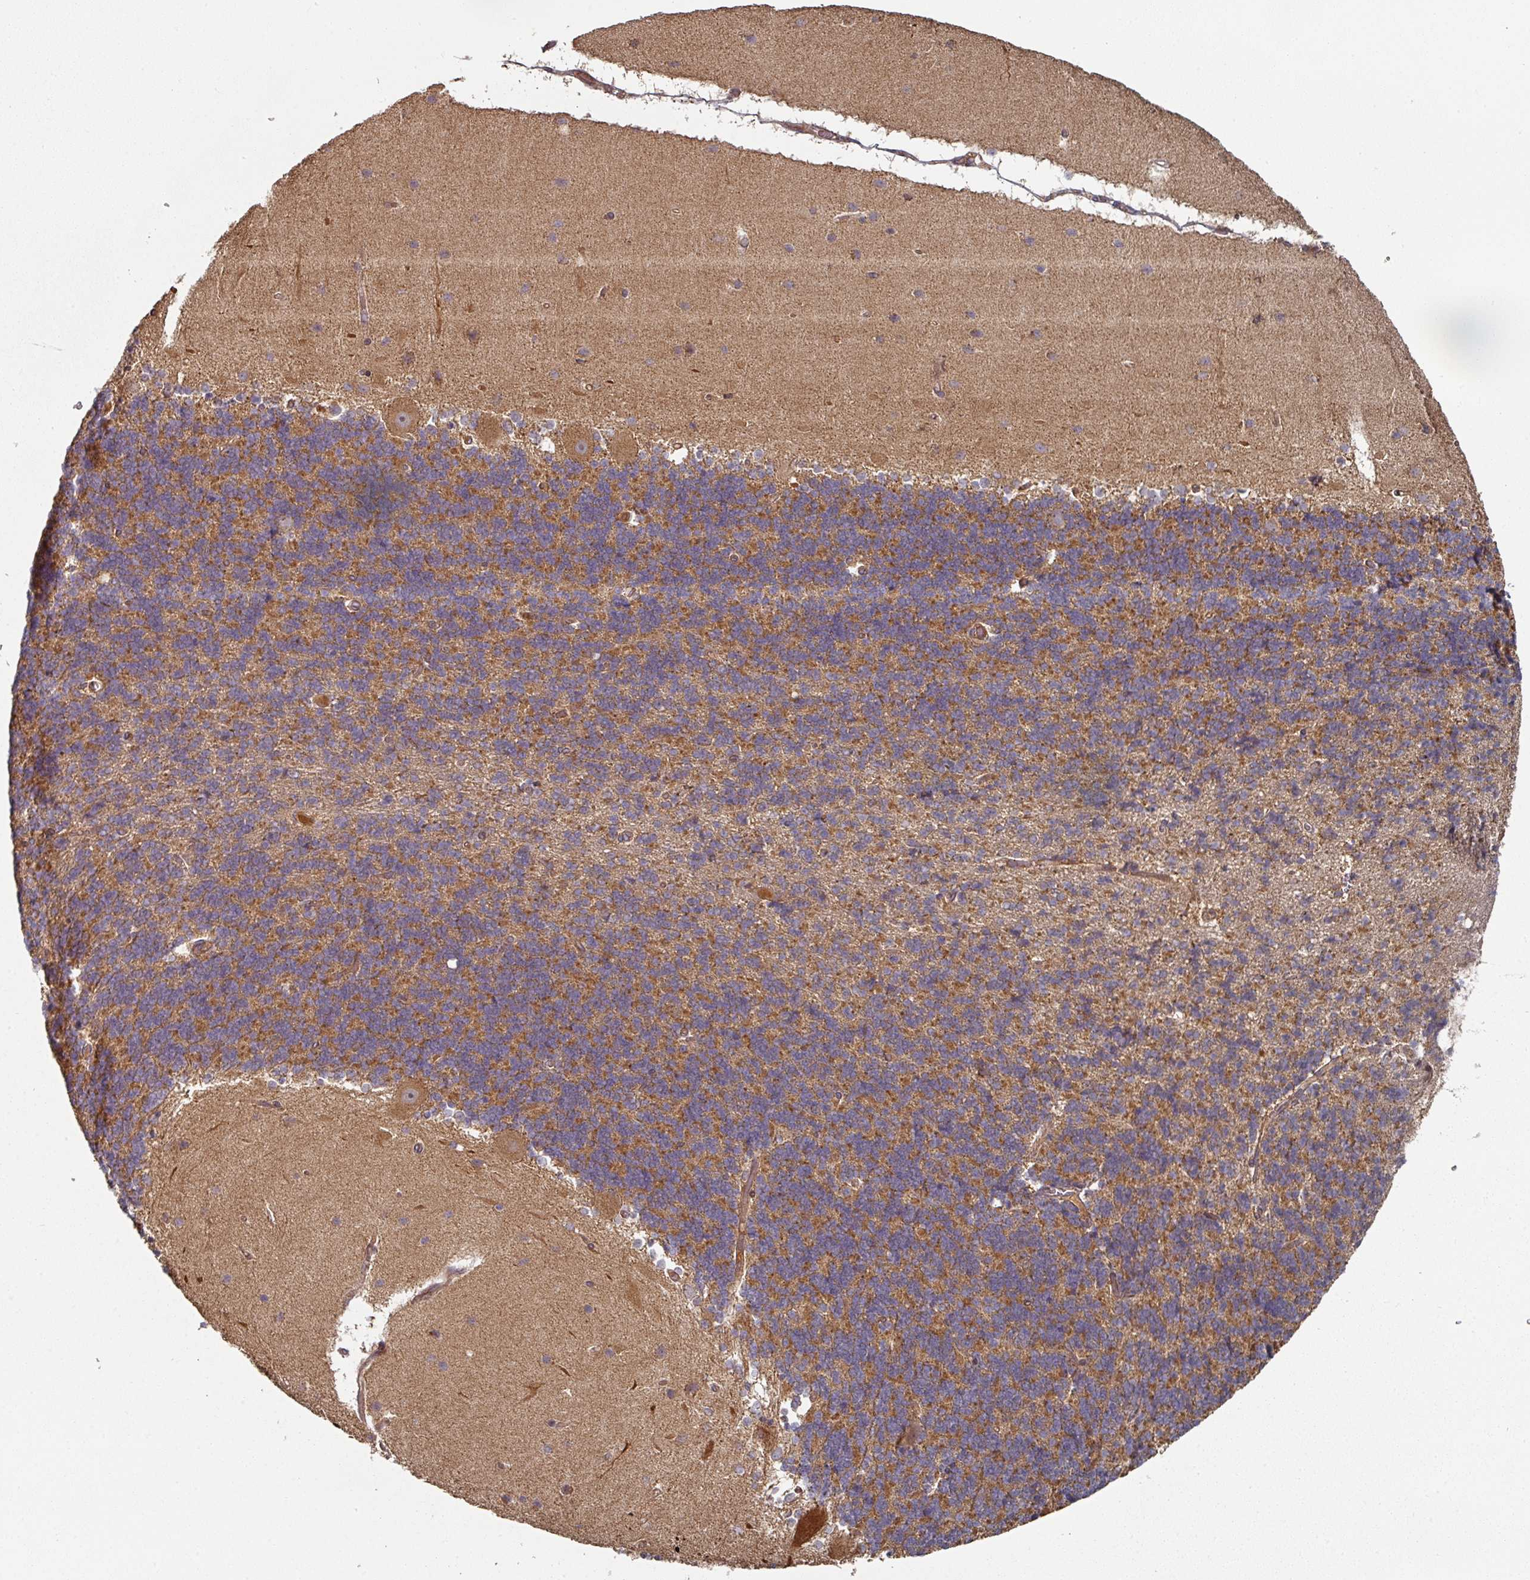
{"staining": {"intensity": "moderate", "quantity": ">75%", "location": "cytoplasmic/membranous"}, "tissue": "cerebellum", "cell_type": "Cells in granular layer", "image_type": "normal", "snomed": [{"axis": "morphology", "description": "Normal tissue, NOS"}, {"axis": "topography", "description": "Cerebellum"}], "caption": "Brown immunohistochemical staining in normal human cerebellum shows moderate cytoplasmic/membranous staining in about >75% of cells in granular layer.", "gene": "DNAJC7", "patient": {"sex": "female", "age": 54}}